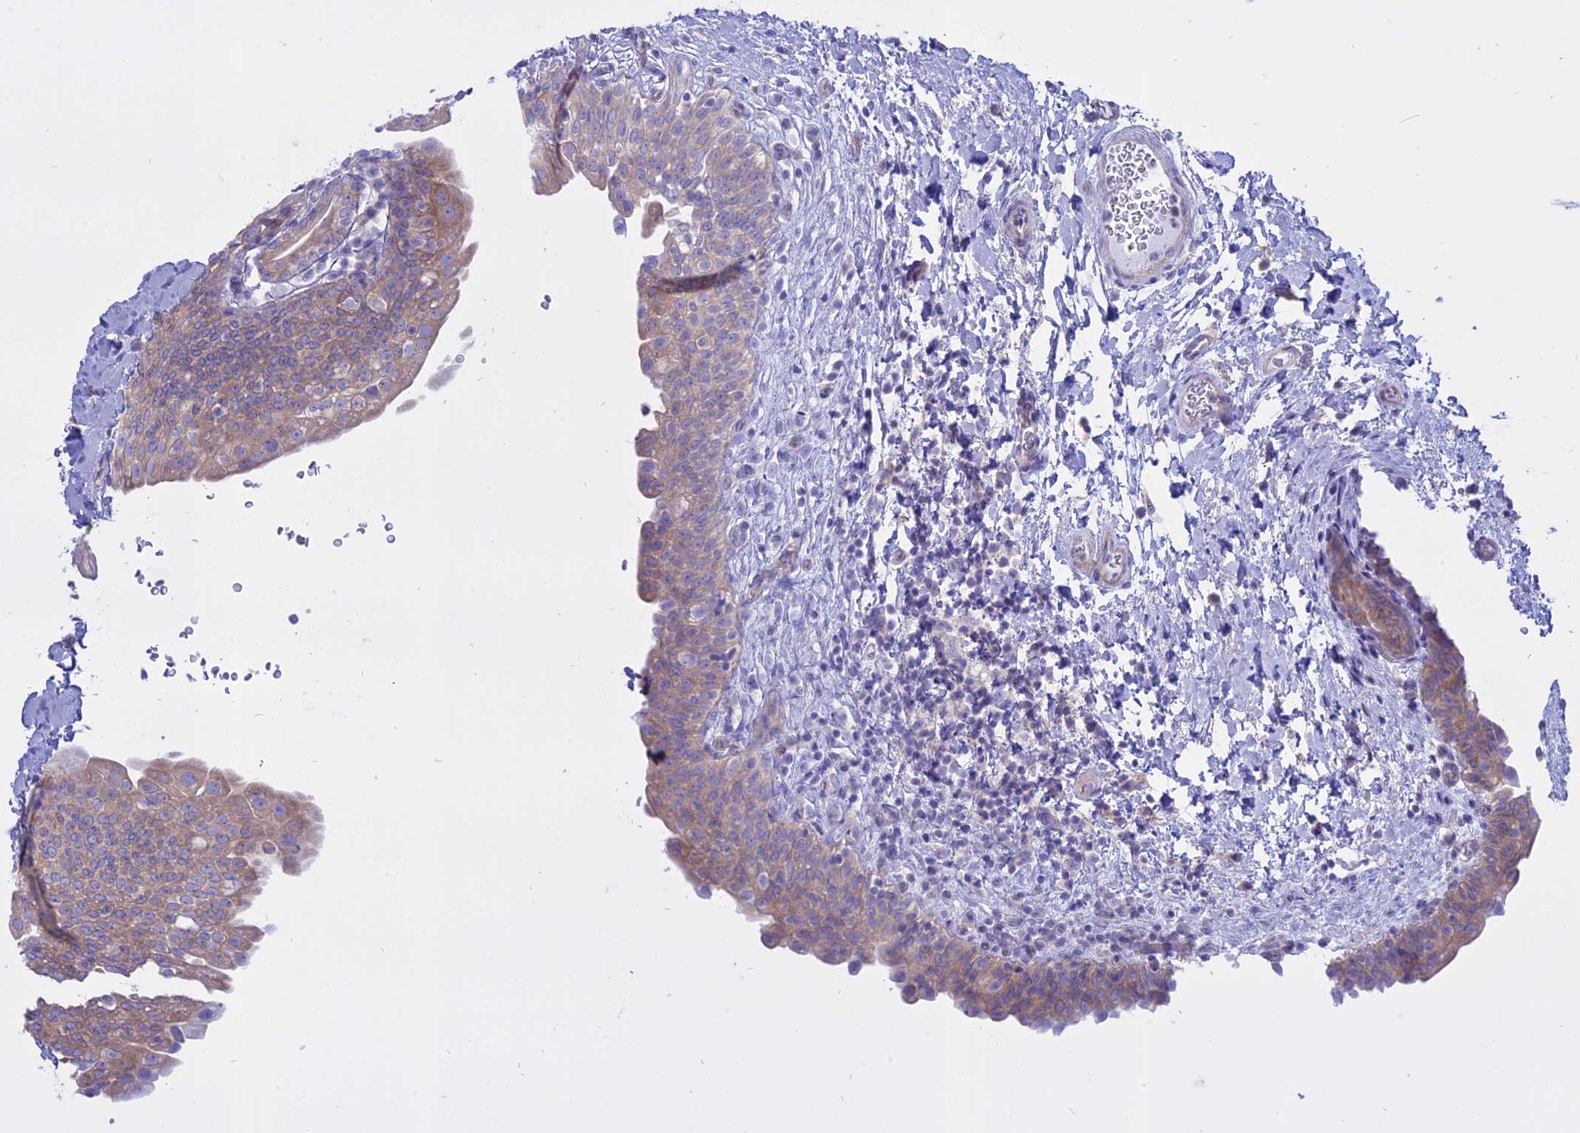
{"staining": {"intensity": "weak", "quantity": ">75%", "location": "cytoplasmic/membranous"}, "tissue": "urinary bladder", "cell_type": "Urothelial cells", "image_type": "normal", "snomed": [{"axis": "morphology", "description": "Normal tissue, NOS"}, {"axis": "topography", "description": "Urinary bladder"}], "caption": "Urothelial cells show weak cytoplasmic/membranous expression in approximately >75% of cells in unremarkable urinary bladder.", "gene": "AHCYL1", "patient": {"sex": "male", "age": 83}}